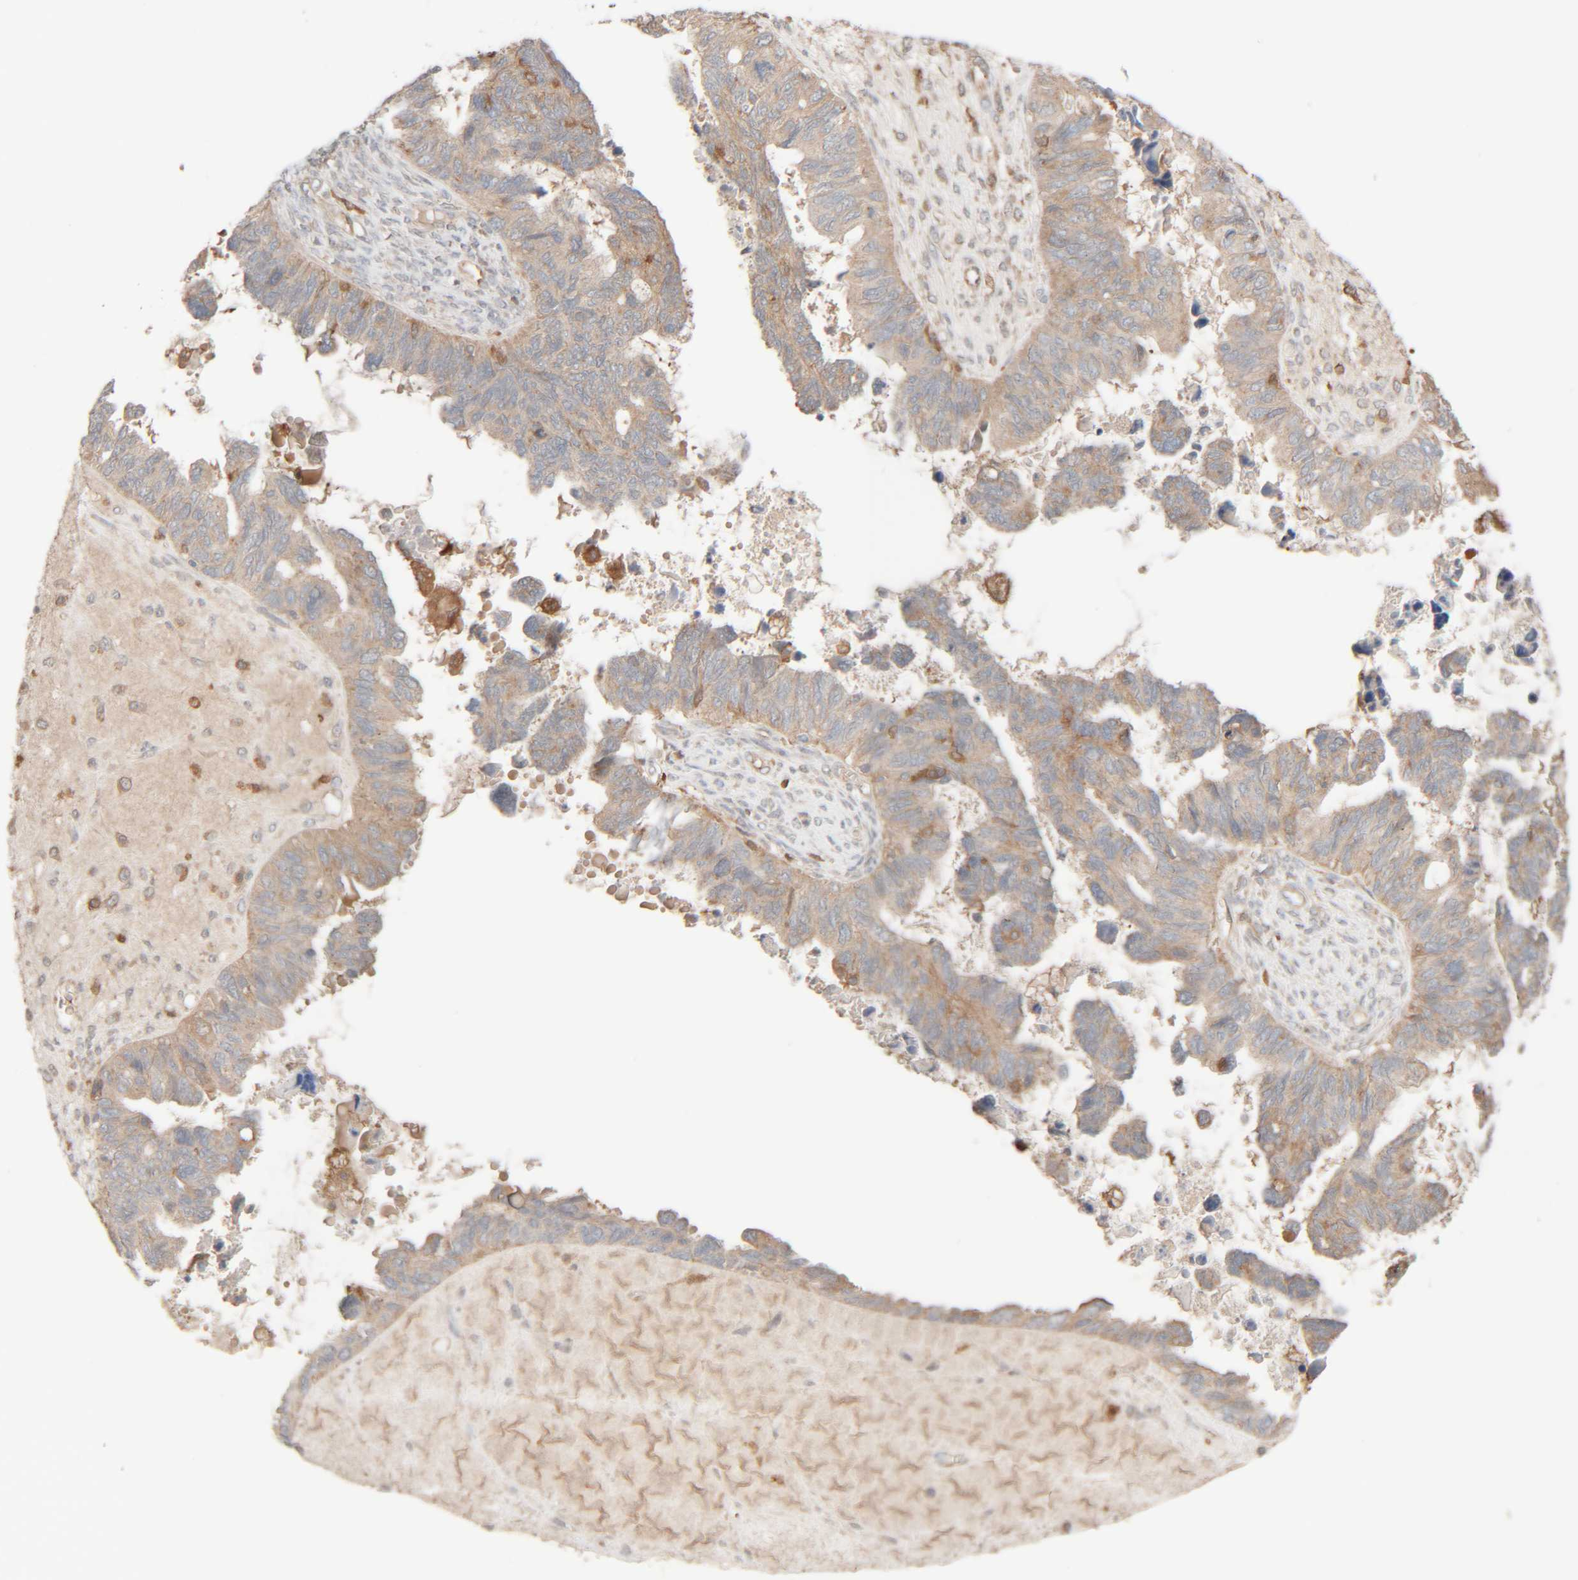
{"staining": {"intensity": "weak", "quantity": "<25%", "location": "cytoplasmic/membranous"}, "tissue": "ovarian cancer", "cell_type": "Tumor cells", "image_type": "cancer", "snomed": [{"axis": "morphology", "description": "Cystadenocarcinoma, serous, NOS"}, {"axis": "topography", "description": "Ovary"}], "caption": "Tumor cells show no significant protein staining in ovarian serous cystadenocarcinoma.", "gene": "TMEM192", "patient": {"sex": "female", "age": 79}}